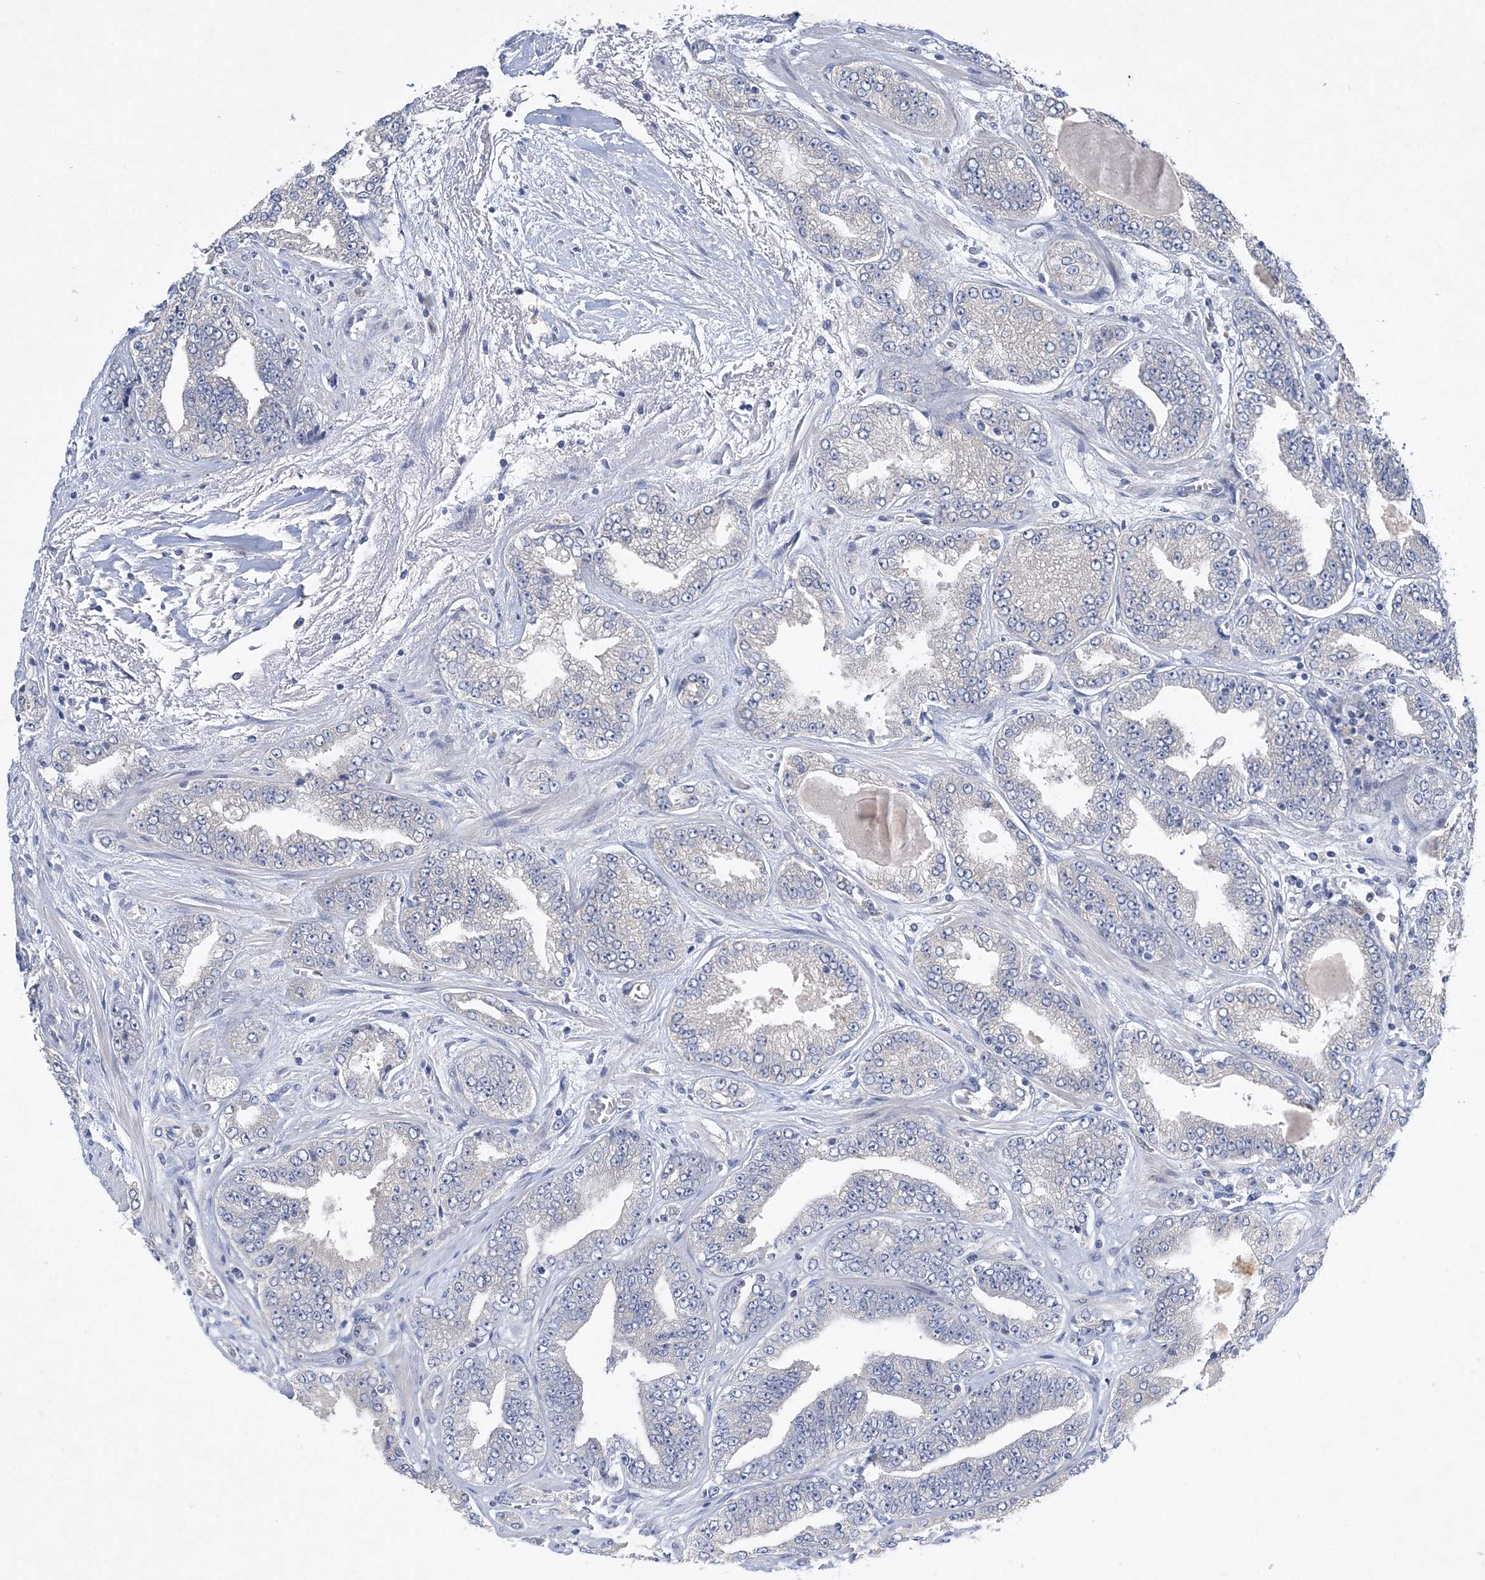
{"staining": {"intensity": "negative", "quantity": "none", "location": "none"}, "tissue": "prostate cancer", "cell_type": "Tumor cells", "image_type": "cancer", "snomed": [{"axis": "morphology", "description": "Adenocarcinoma, High grade"}, {"axis": "topography", "description": "Prostate"}], "caption": "This is an immunohistochemistry micrograph of prostate cancer. There is no staining in tumor cells.", "gene": "ANKRD35", "patient": {"sex": "male", "age": 71}}